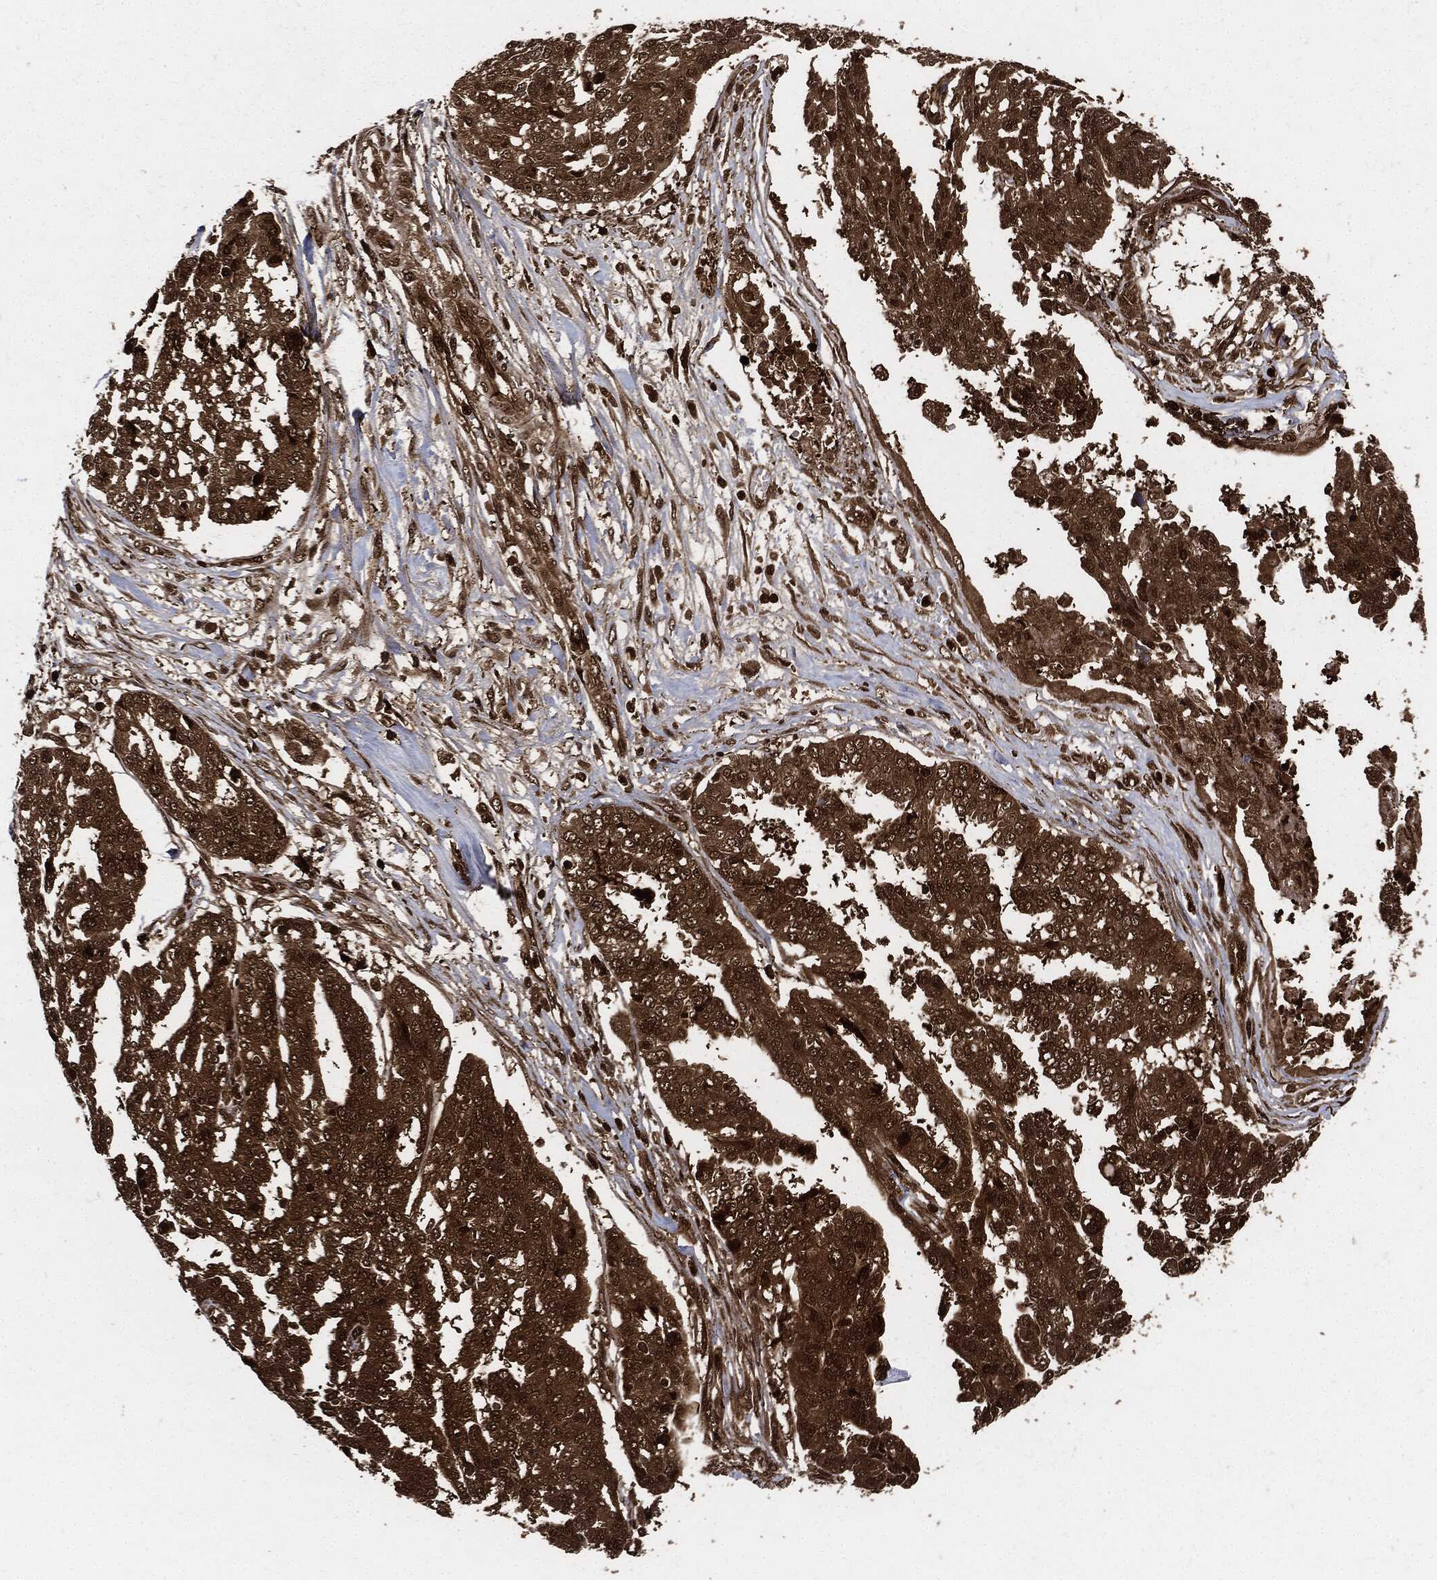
{"staining": {"intensity": "moderate", "quantity": ">75%", "location": "cytoplasmic/membranous"}, "tissue": "ovarian cancer", "cell_type": "Tumor cells", "image_type": "cancer", "snomed": [{"axis": "morphology", "description": "Cystadenocarcinoma, serous, NOS"}, {"axis": "topography", "description": "Ovary"}], "caption": "An IHC photomicrograph of neoplastic tissue is shown. Protein staining in brown highlights moderate cytoplasmic/membranous positivity in ovarian cancer within tumor cells.", "gene": "YWHAB", "patient": {"sex": "female", "age": 67}}